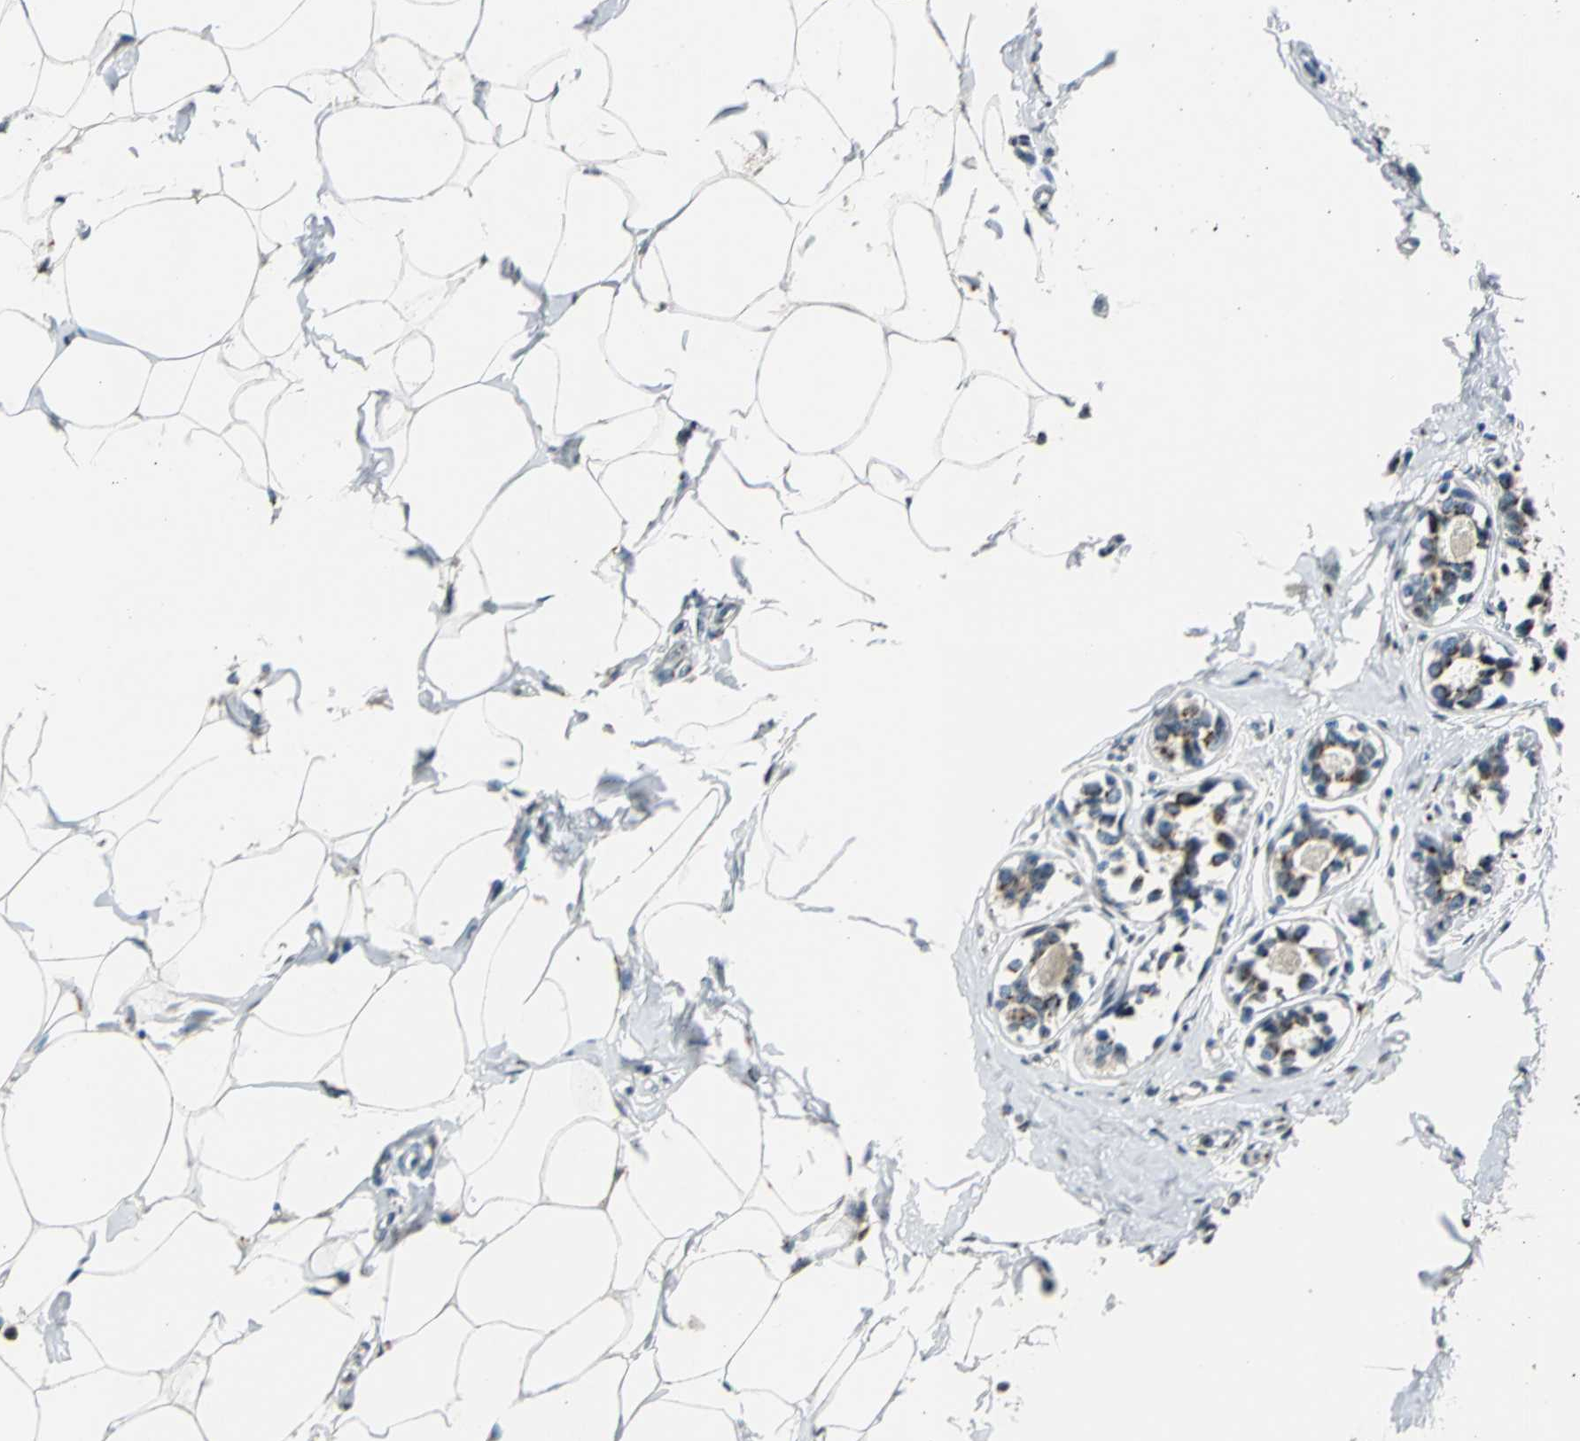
{"staining": {"intensity": "moderate", "quantity": "25%-75%", "location": "cytoplasmic/membranous"}, "tissue": "breast cancer", "cell_type": "Tumor cells", "image_type": "cancer", "snomed": [{"axis": "morphology", "description": "Lobular carcinoma"}, {"axis": "topography", "description": "Breast"}], "caption": "This is a micrograph of immunohistochemistry (IHC) staining of breast cancer, which shows moderate expression in the cytoplasmic/membranous of tumor cells.", "gene": "TMEM115", "patient": {"sex": "female", "age": 51}}